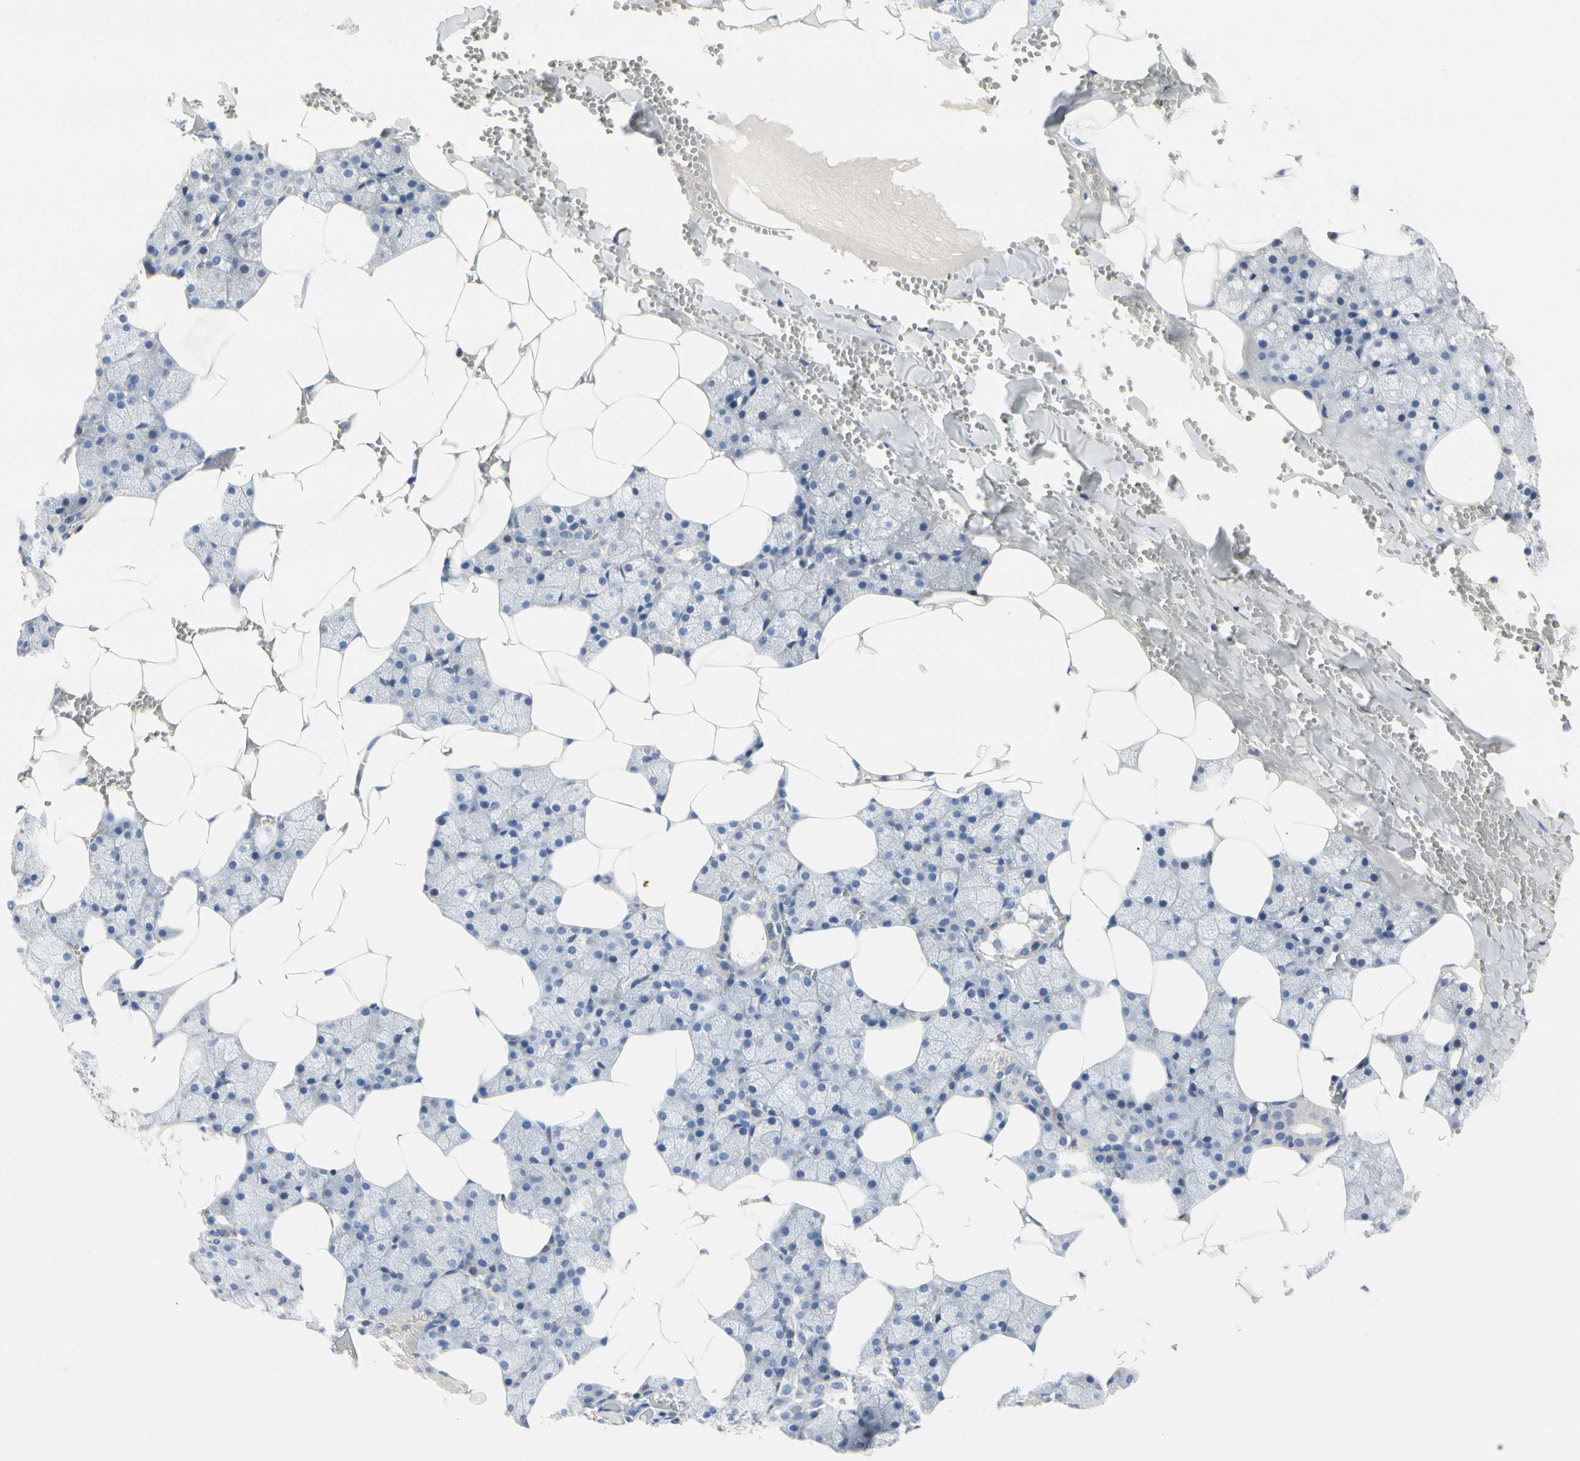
{"staining": {"intensity": "negative", "quantity": "none", "location": "none"}, "tissue": "salivary gland", "cell_type": "Glandular cells", "image_type": "normal", "snomed": [{"axis": "morphology", "description": "Normal tissue, NOS"}, {"axis": "topography", "description": "Salivary gland"}], "caption": "Immunohistochemistry (IHC) of normal human salivary gland displays no staining in glandular cells. Brightfield microscopy of immunohistochemistry stained with DAB (brown) and hematoxylin (blue), captured at high magnification.", "gene": "ECRG4", "patient": {"sex": "male", "age": 62}}